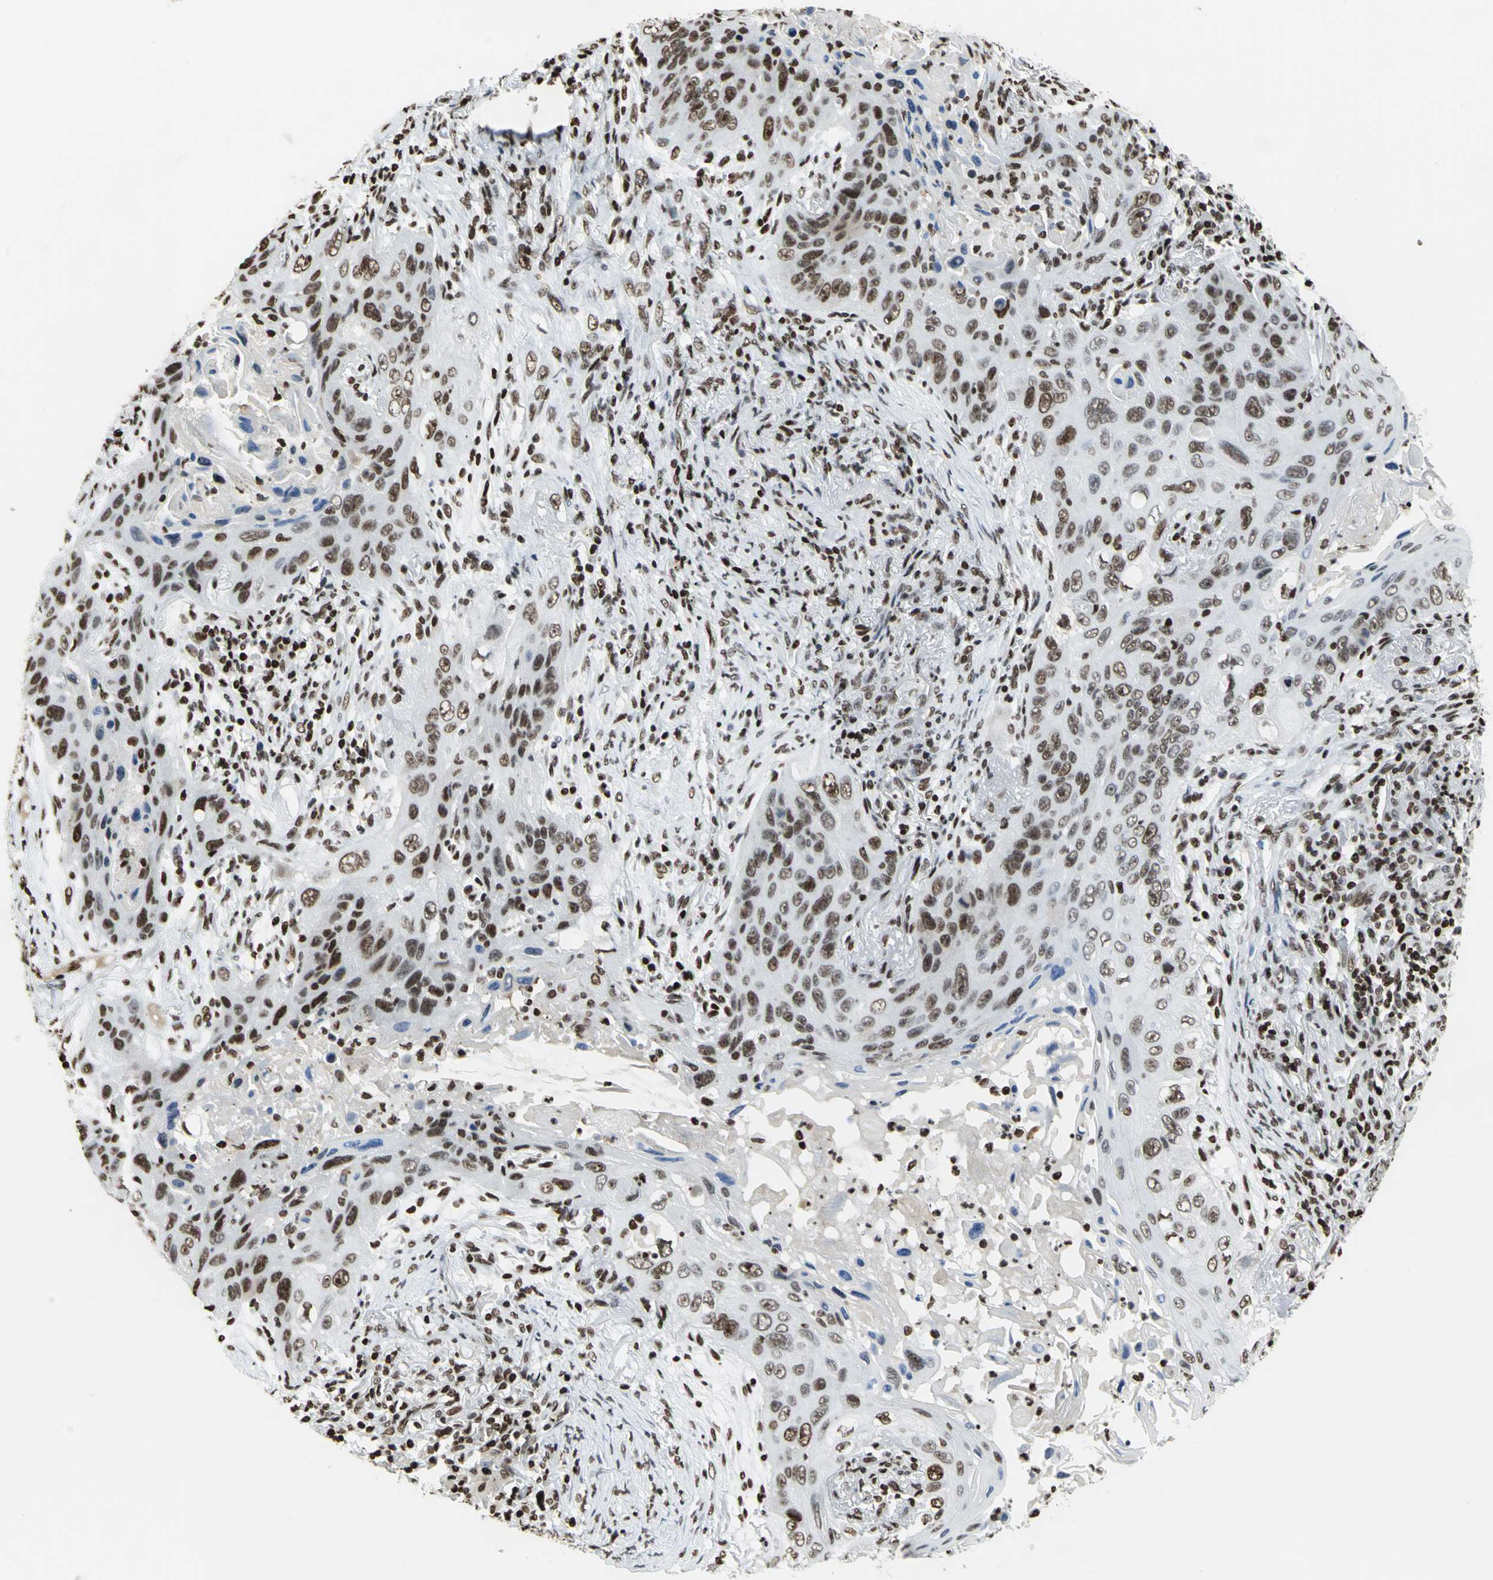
{"staining": {"intensity": "moderate", "quantity": ">75%", "location": "nuclear"}, "tissue": "lung cancer", "cell_type": "Tumor cells", "image_type": "cancer", "snomed": [{"axis": "morphology", "description": "Squamous cell carcinoma, NOS"}, {"axis": "topography", "description": "Lung"}], "caption": "Lung squamous cell carcinoma was stained to show a protein in brown. There is medium levels of moderate nuclear expression in about >75% of tumor cells.", "gene": "HMGB1", "patient": {"sex": "female", "age": 67}}